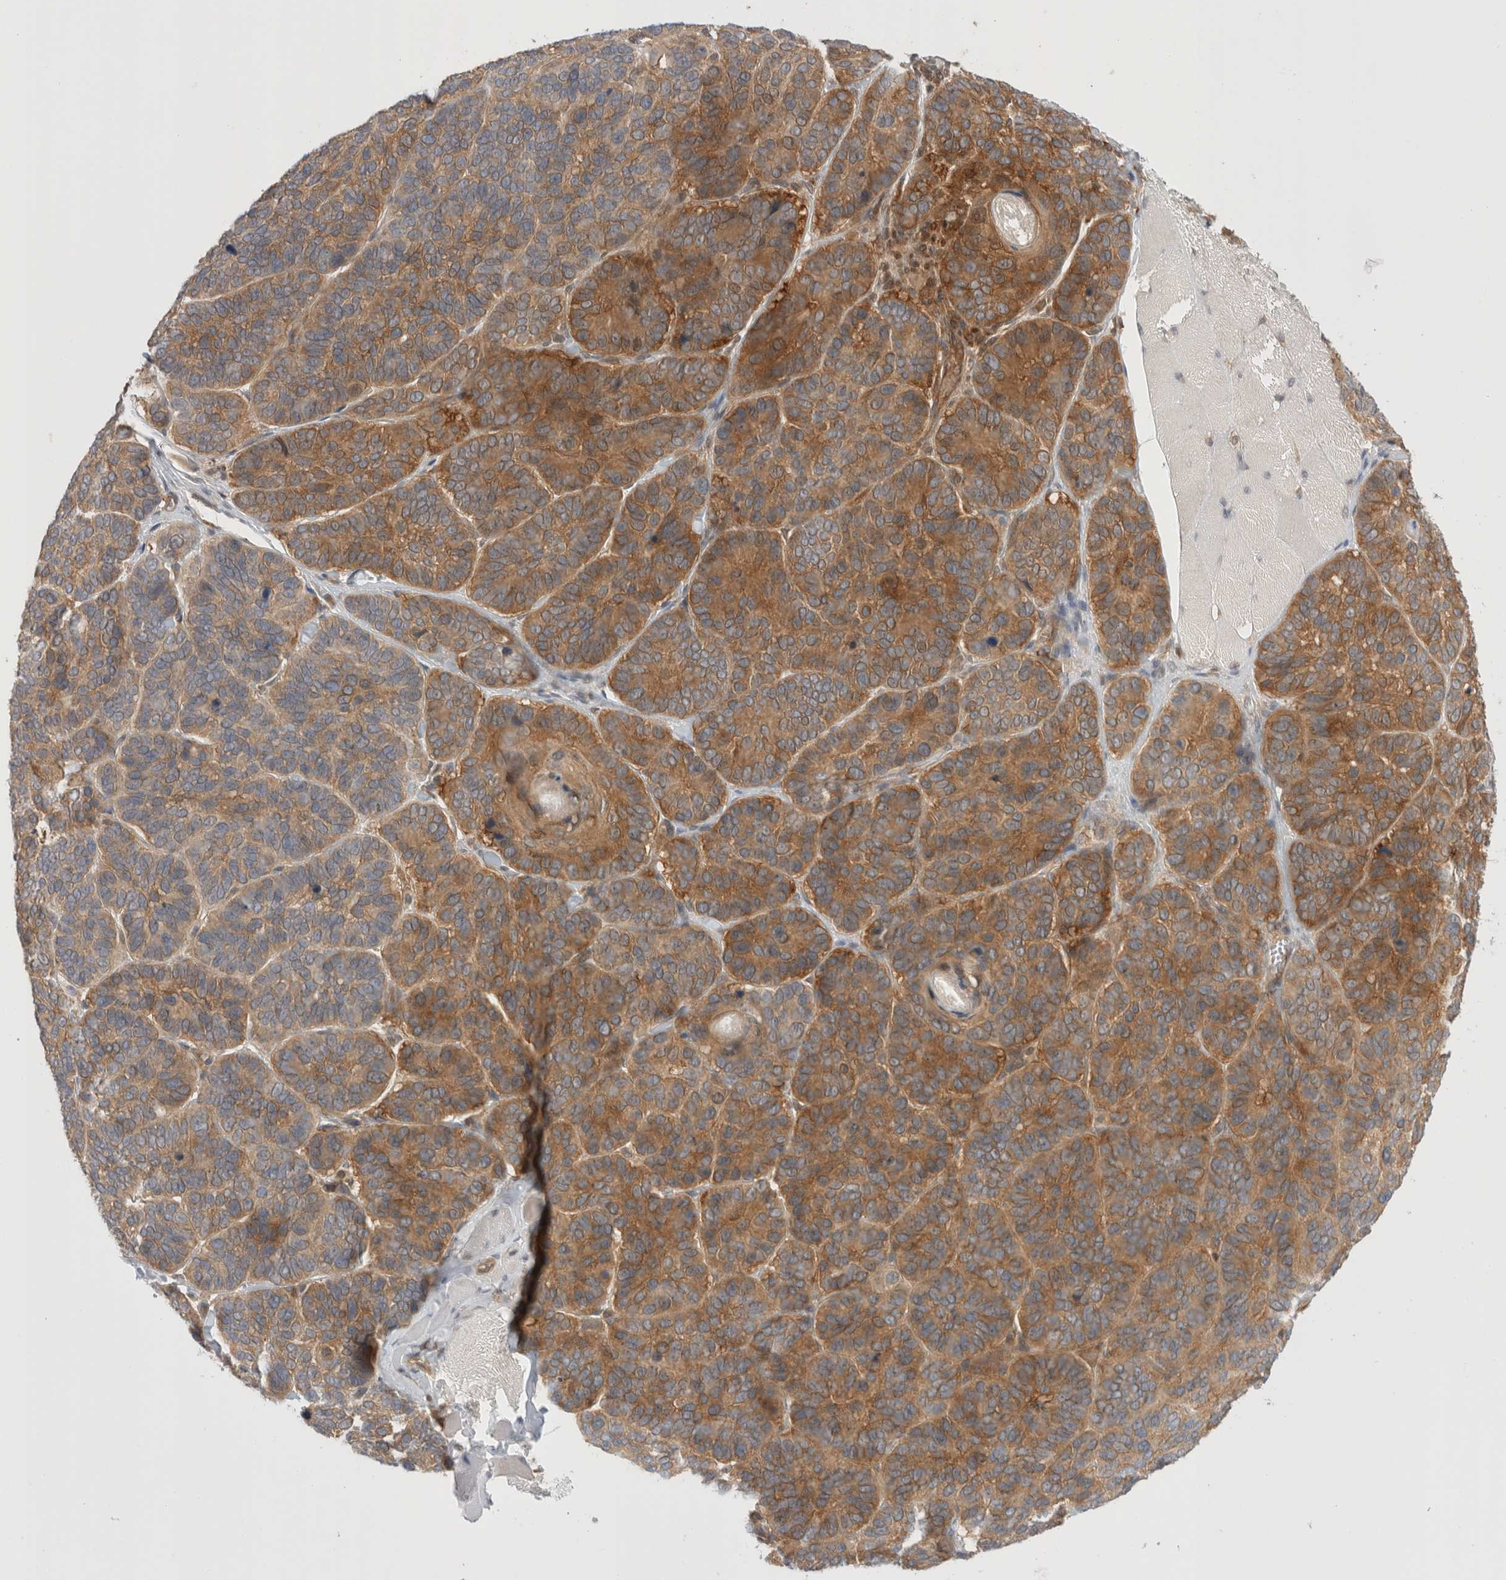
{"staining": {"intensity": "moderate", "quantity": ">75%", "location": "cytoplasmic/membranous"}, "tissue": "skin cancer", "cell_type": "Tumor cells", "image_type": "cancer", "snomed": [{"axis": "morphology", "description": "Basal cell carcinoma"}, {"axis": "topography", "description": "Skin"}], "caption": "Immunohistochemistry image of skin basal cell carcinoma stained for a protein (brown), which exhibits medium levels of moderate cytoplasmic/membranous expression in about >75% of tumor cells.", "gene": "NFKB1", "patient": {"sex": "male", "age": 62}}